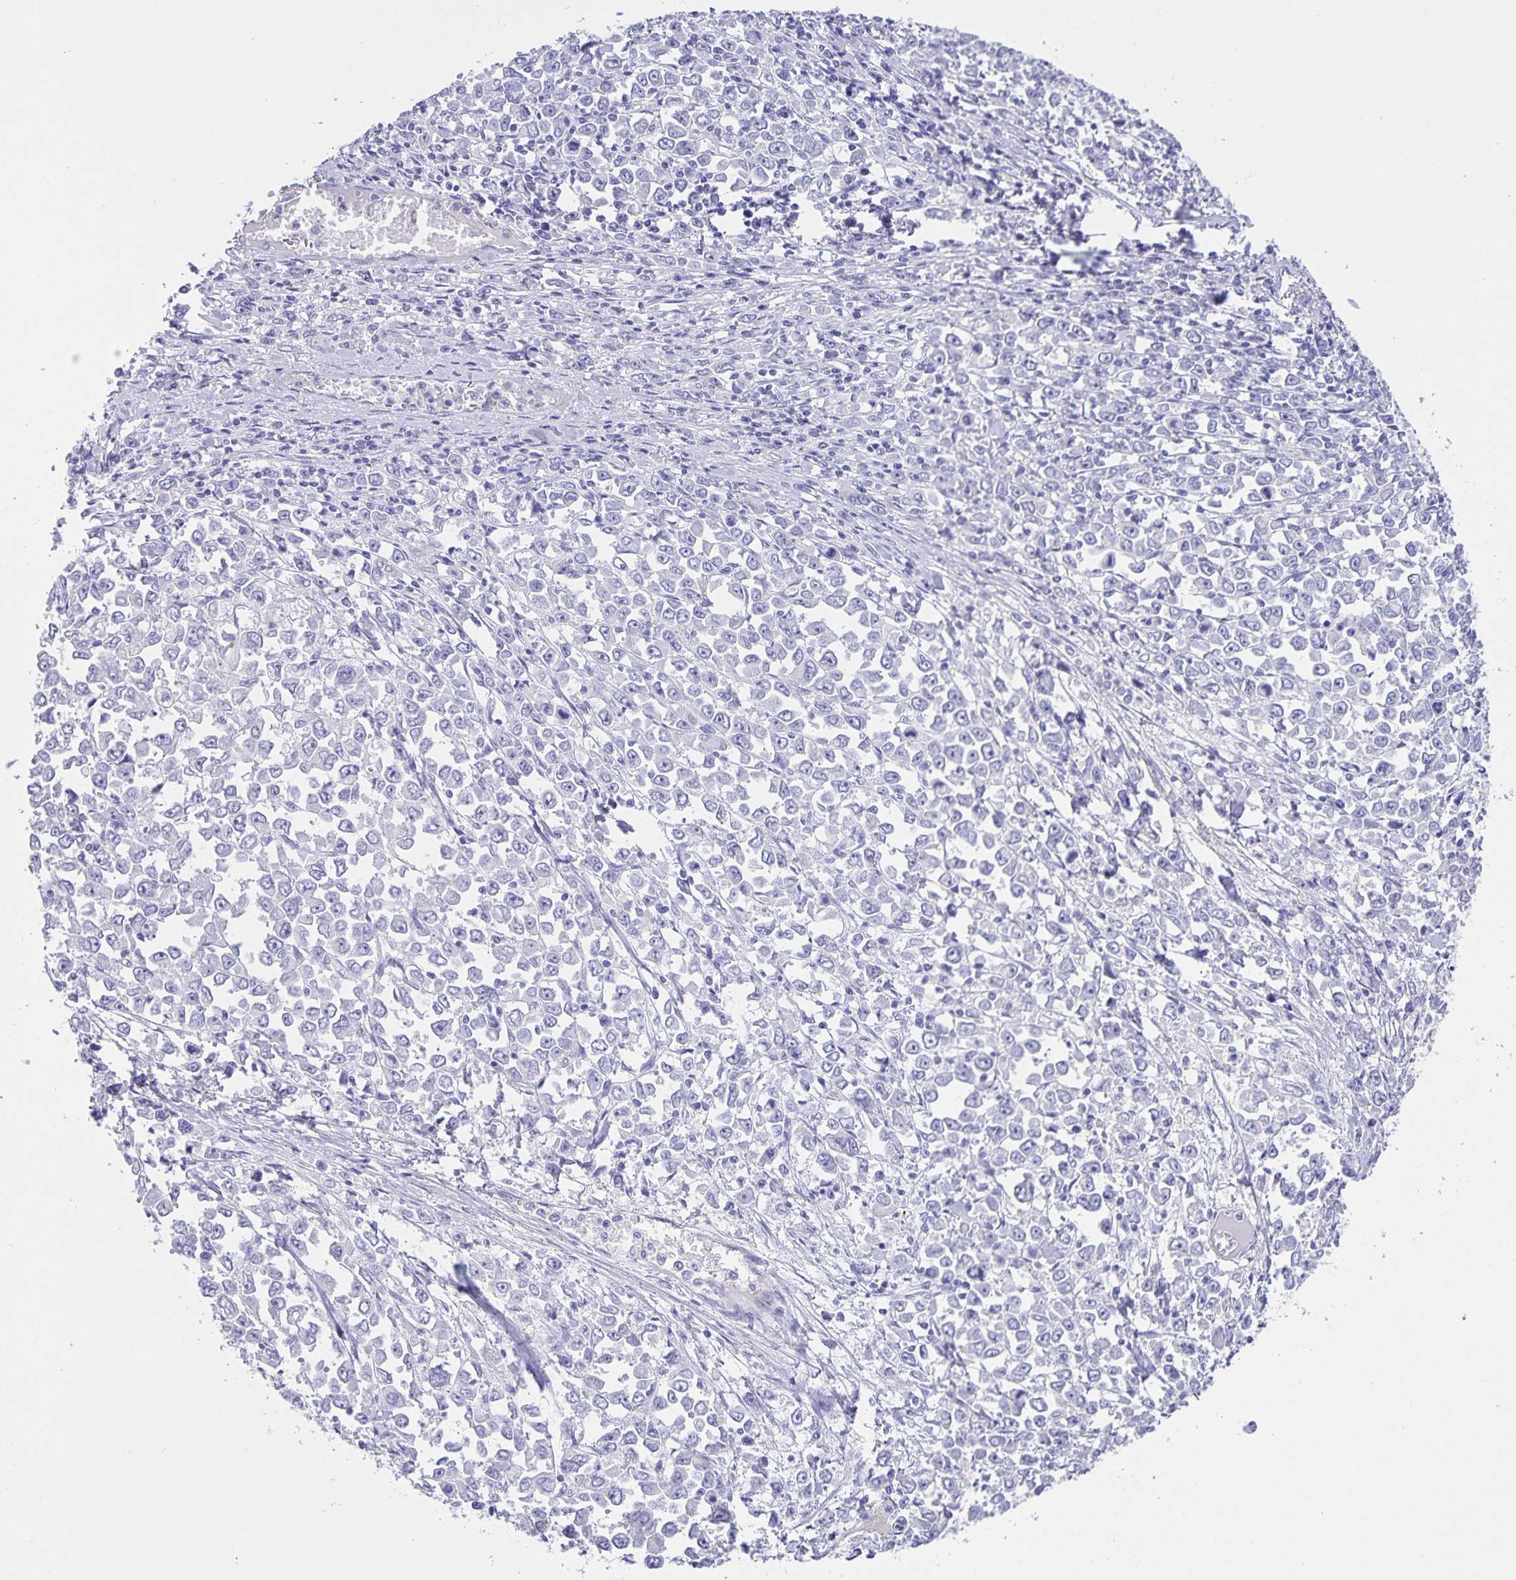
{"staining": {"intensity": "negative", "quantity": "none", "location": "none"}, "tissue": "stomach cancer", "cell_type": "Tumor cells", "image_type": "cancer", "snomed": [{"axis": "morphology", "description": "Adenocarcinoma, NOS"}, {"axis": "topography", "description": "Stomach, upper"}], "caption": "An immunohistochemistry (IHC) micrograph of stomach cancer (adenocarcinoma) is shown. There is no staining in tumor cells of stomach cancer (adenocarcinoma).", "gene": "UBQLN3", "patient": {"sex": "male", "age": 70}}